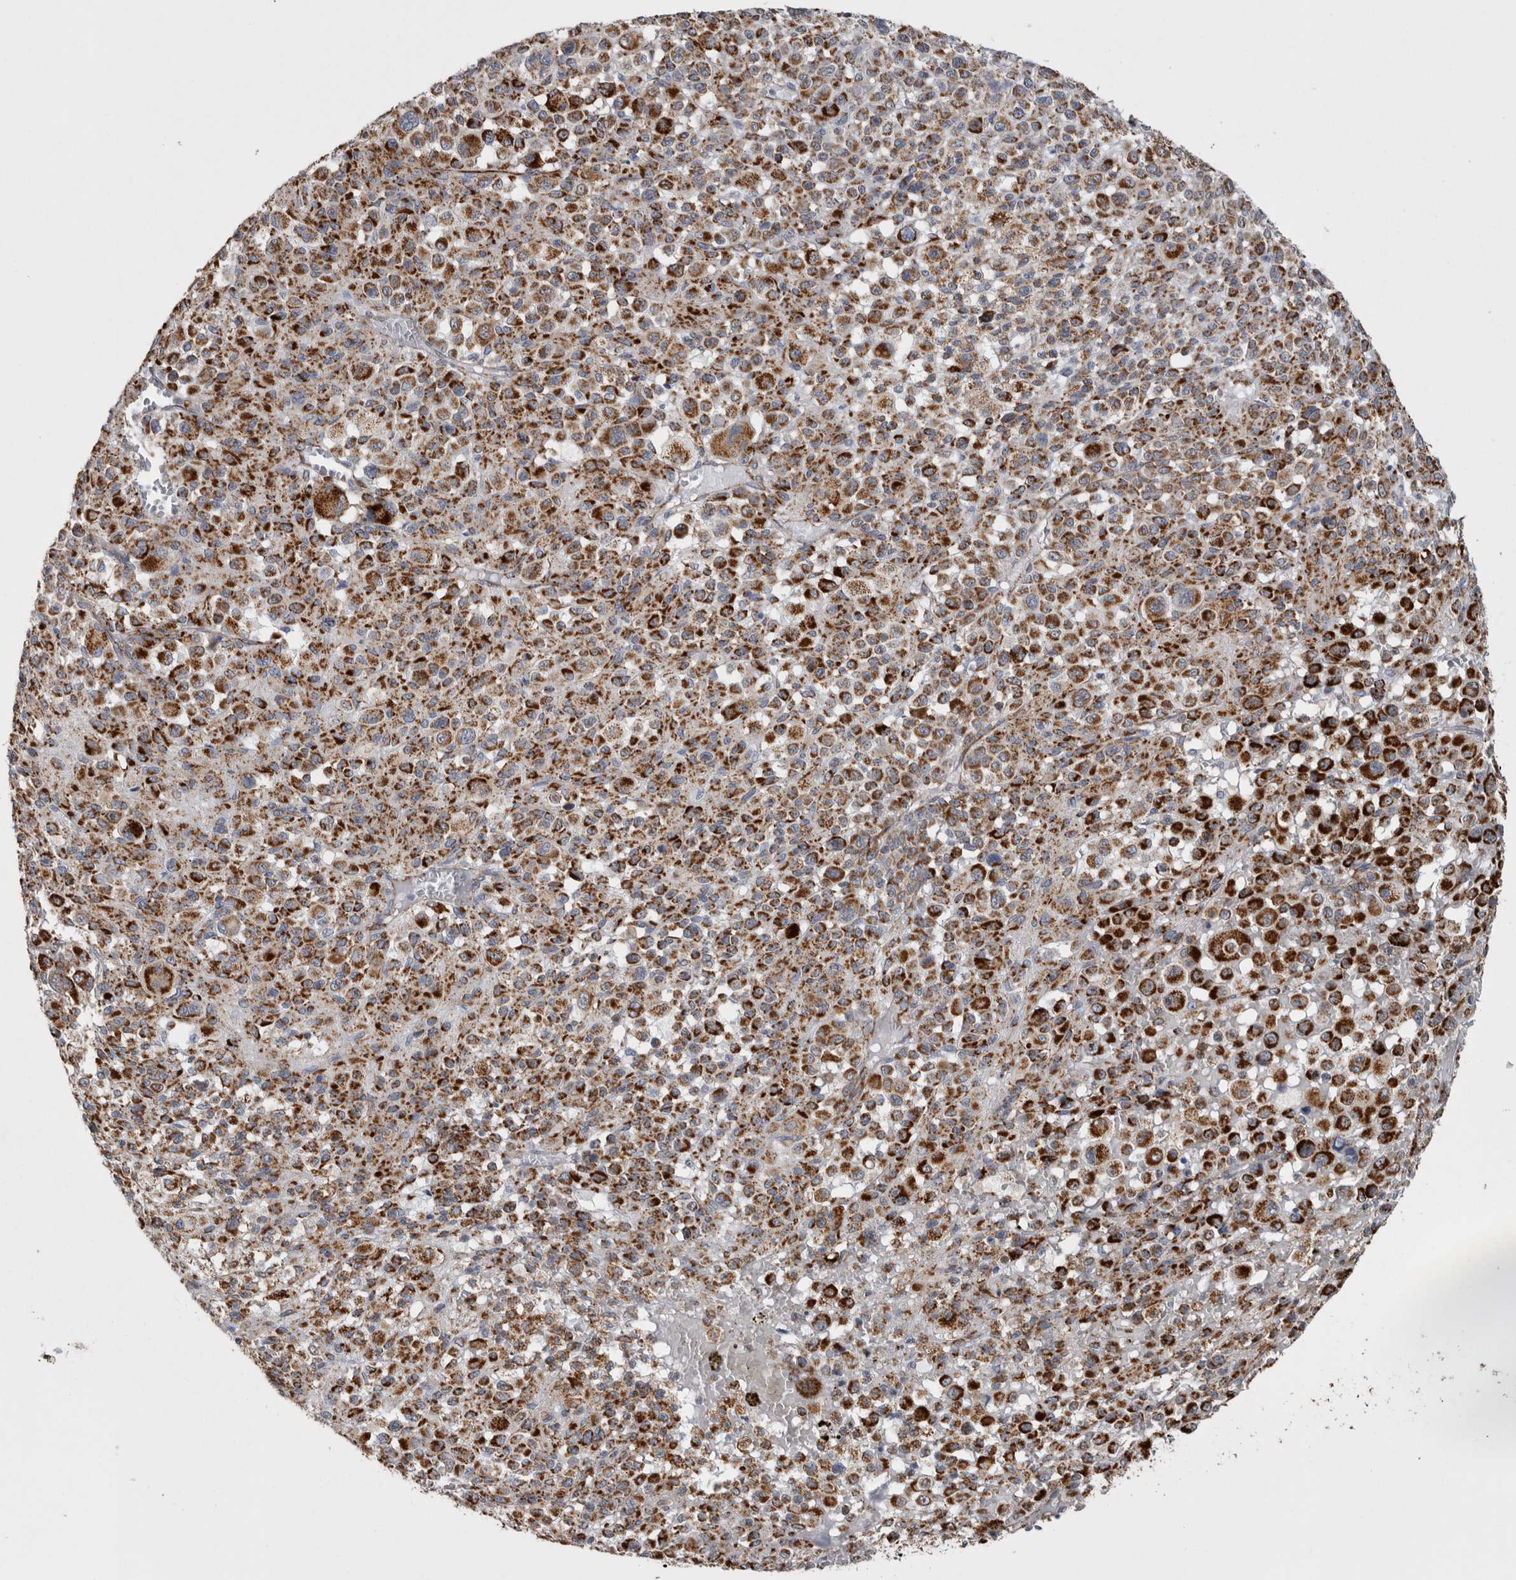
{"staining": {"intensity": "strong", "quantity": ">75%", "location": "cytoplasmic/membranous"}, "tissue": "melanoma", "cell_type": "Tumor cells", "image_type": "cancer", "snomed": [{"axis": "morphology", "description": "Malignant melanoma, Metastatic site"}, {"axis": "topography", "description": "Skin"}], "caption": "IHC photomicrograph of human melanoma stained for a protein (brown), which demonstrates high levels of strong cytoplasmic/membranous positivity in approximately >75% of tumor cells.", "gene": "ACOT7", "patient": {"sex": "female", "age": 74}}